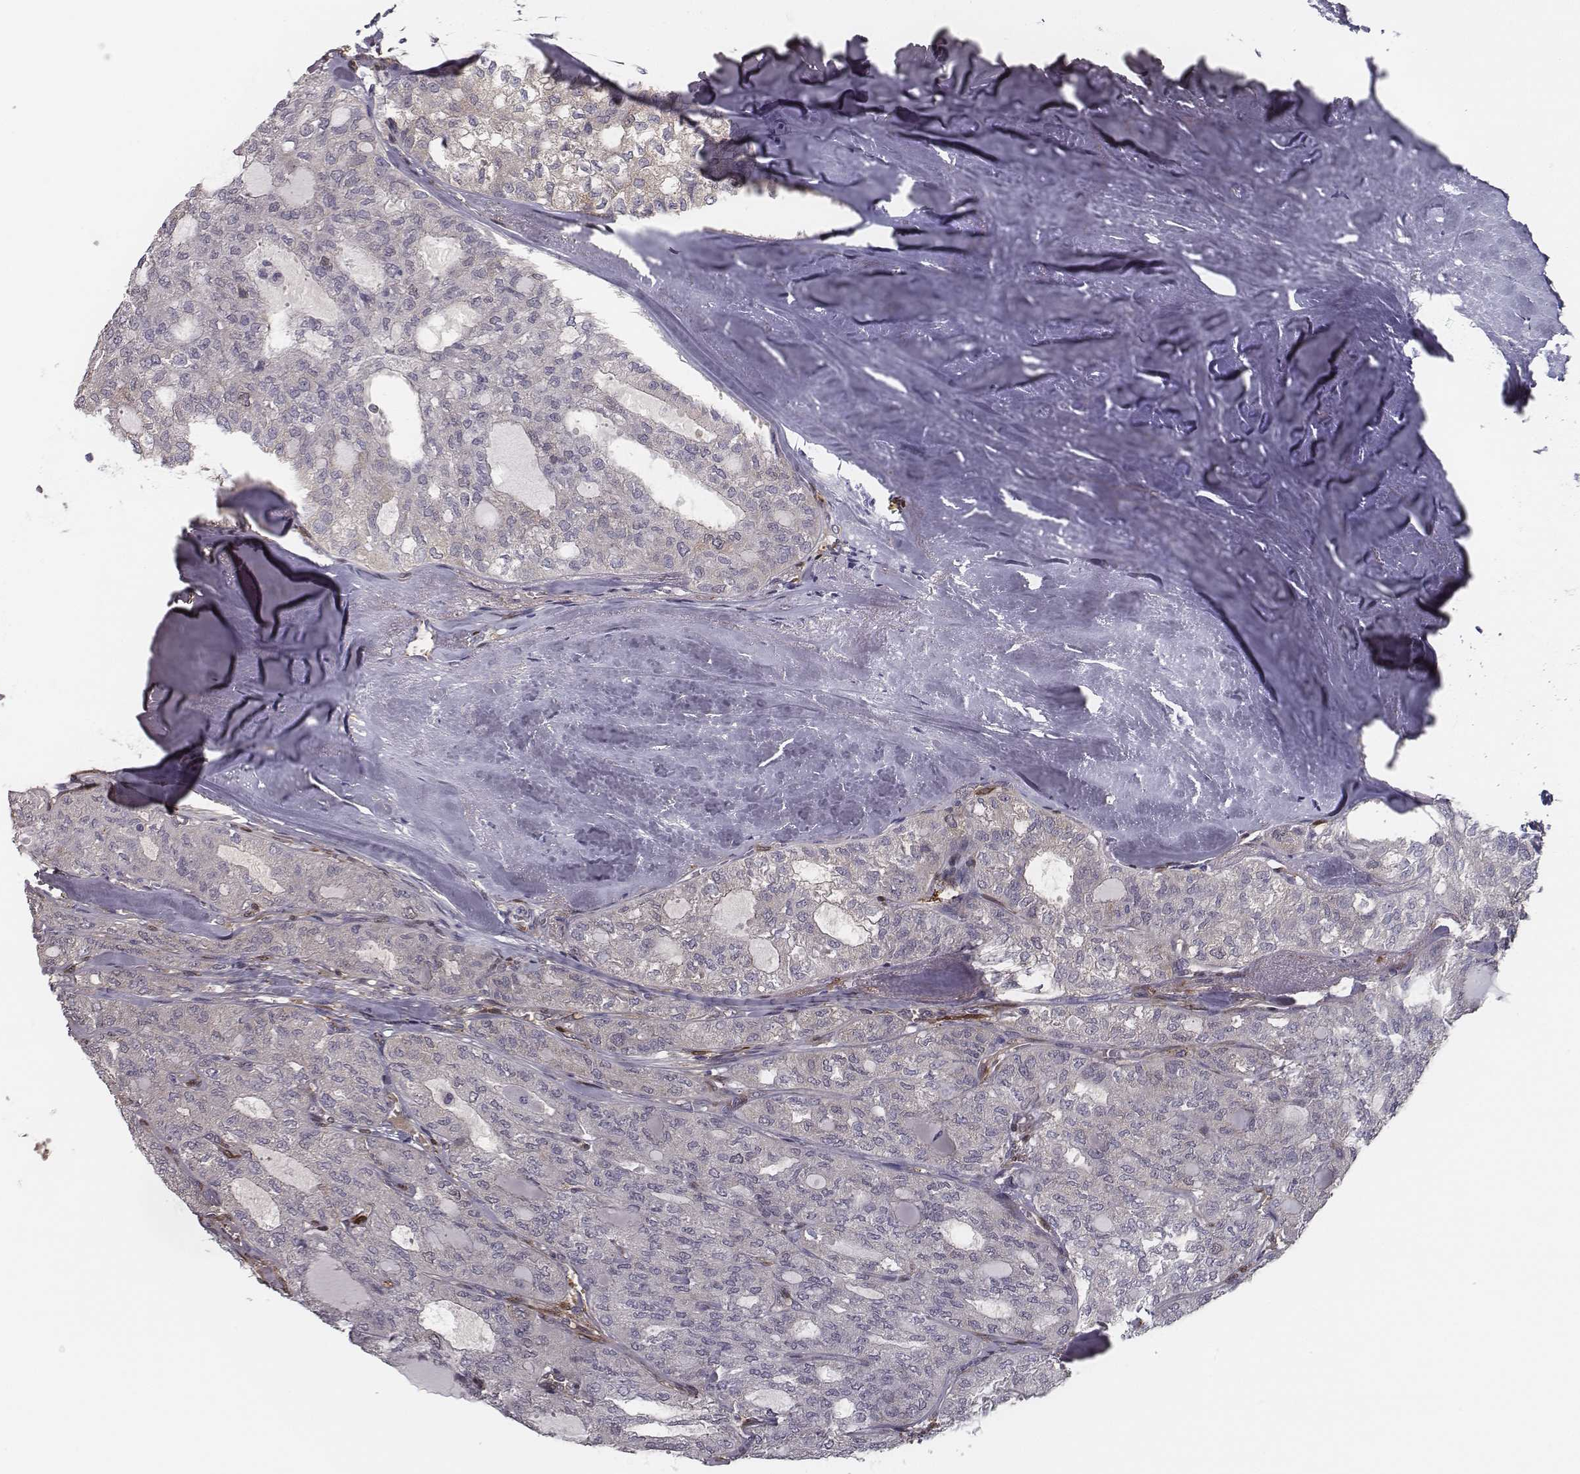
{"staining": {"intensity": "negative", "quantity": "none", "location": "none"}, "tissue": "thyroid cancer", "cell_type": "Tumor cells", "image_type": "cancer", "snomed": [{"axis": "morphology", "description": "Follicular adenoma carcinoma, NOS"}, {"axis": "topography", "description": "Thyroid gland"}], "caption": "IHC micrograph of thyroid follicular adenoma carcinoma stained for a protein (brown), which exhibits no positivity in tumor cells. (Immunohistochemistry, brightfield microscopy, high magnification).", "gene": "ISYNA1", "patient": {"sex": "male", "age": 75}}